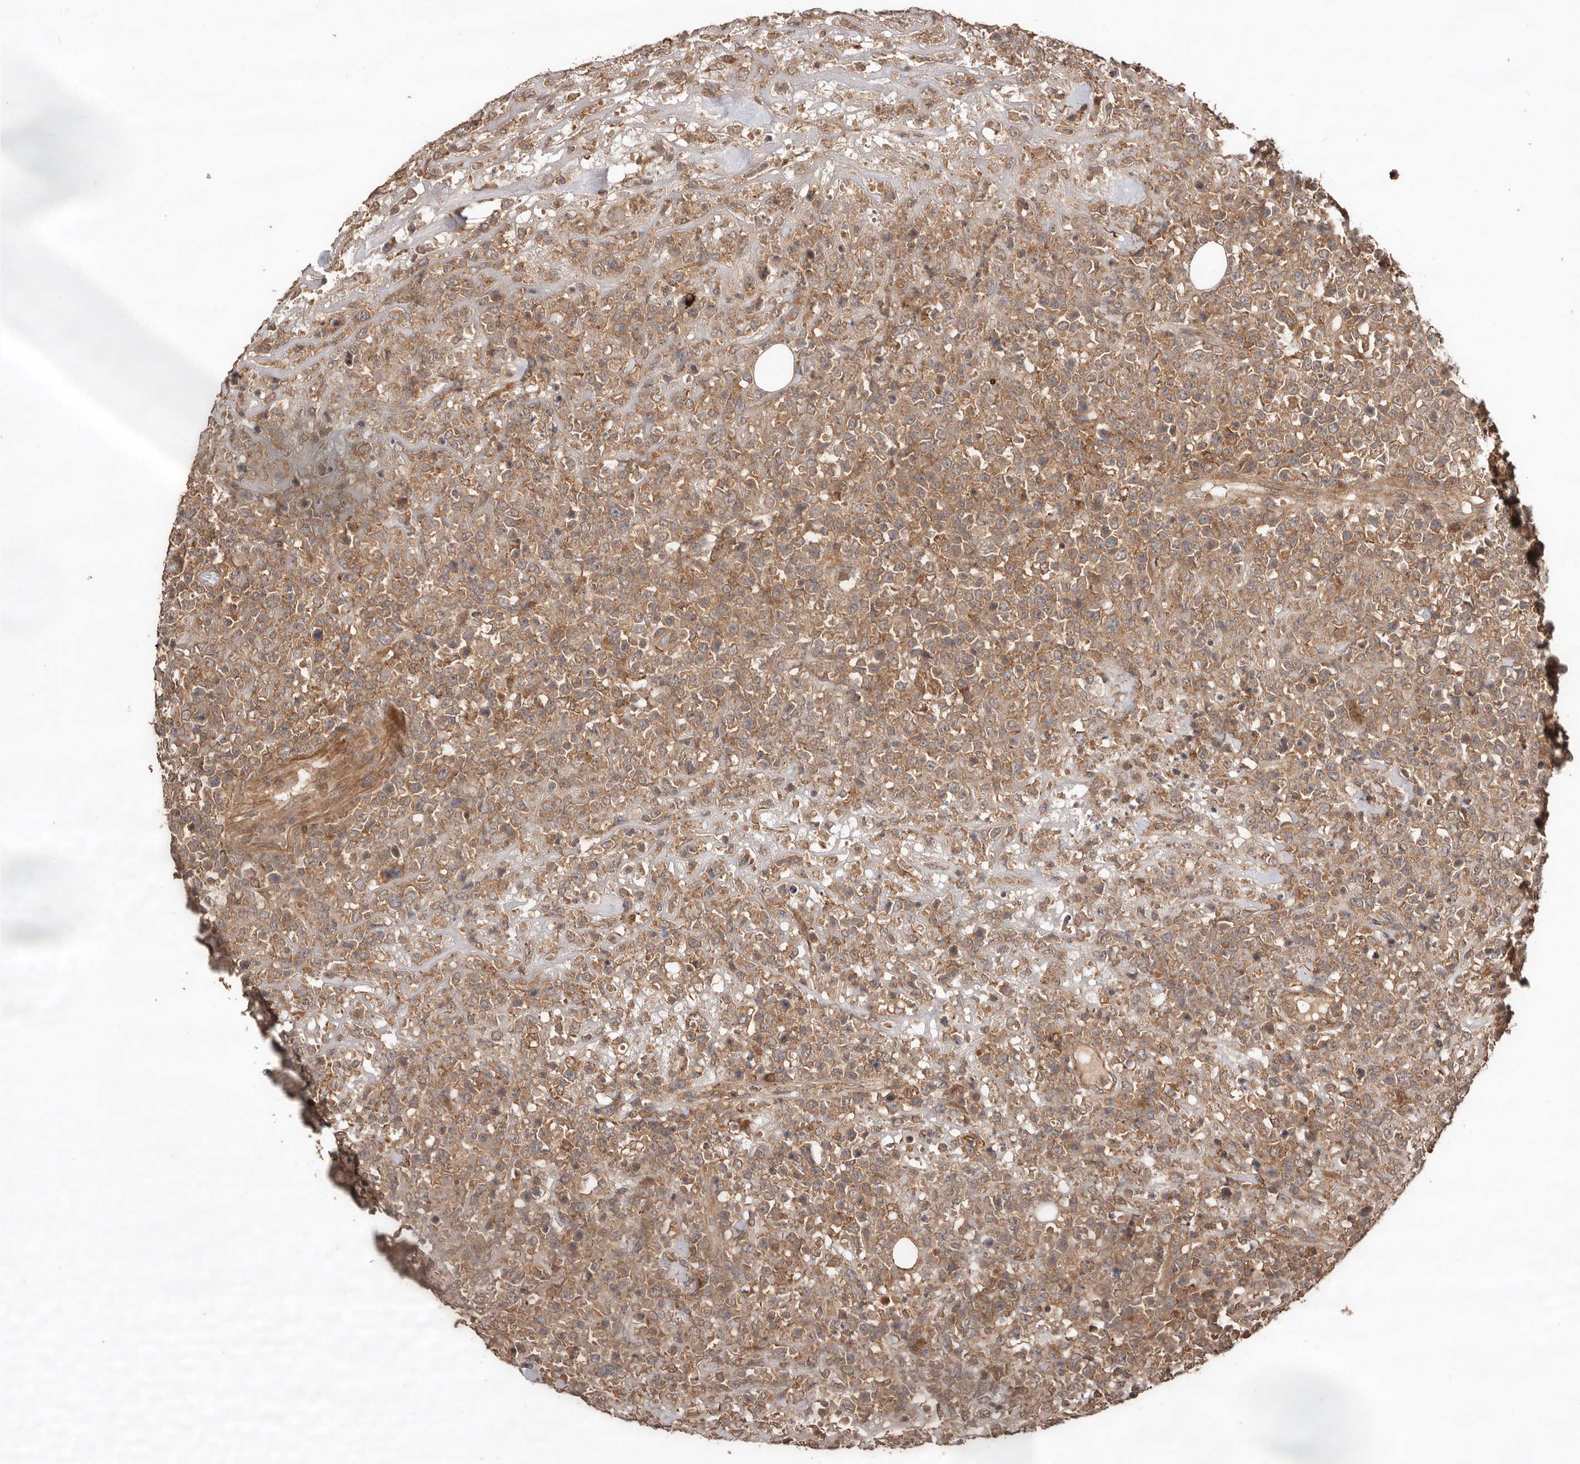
{"staining": {"intensity": "moderate", "quantity": ">75%", "location": "cytoplasmic/membranous"}, "tissue": "lymphoma", "cell_type": "Tumor cells", "image_type": "cancer", "snomed": [{"axis": "morphology", "description": "Malignant lymphoma, non-Hodgkin's type, High grade"}, {"axis": "topography", "description": "Colon"}], "caption": "A medium amount of moderate cytoplasmic/membranous staining is present in approximately >75% of tumor cells in lymphoma tissue.", "gene": "RWDD1", "patient": {"sex": "female", "age": 53}}